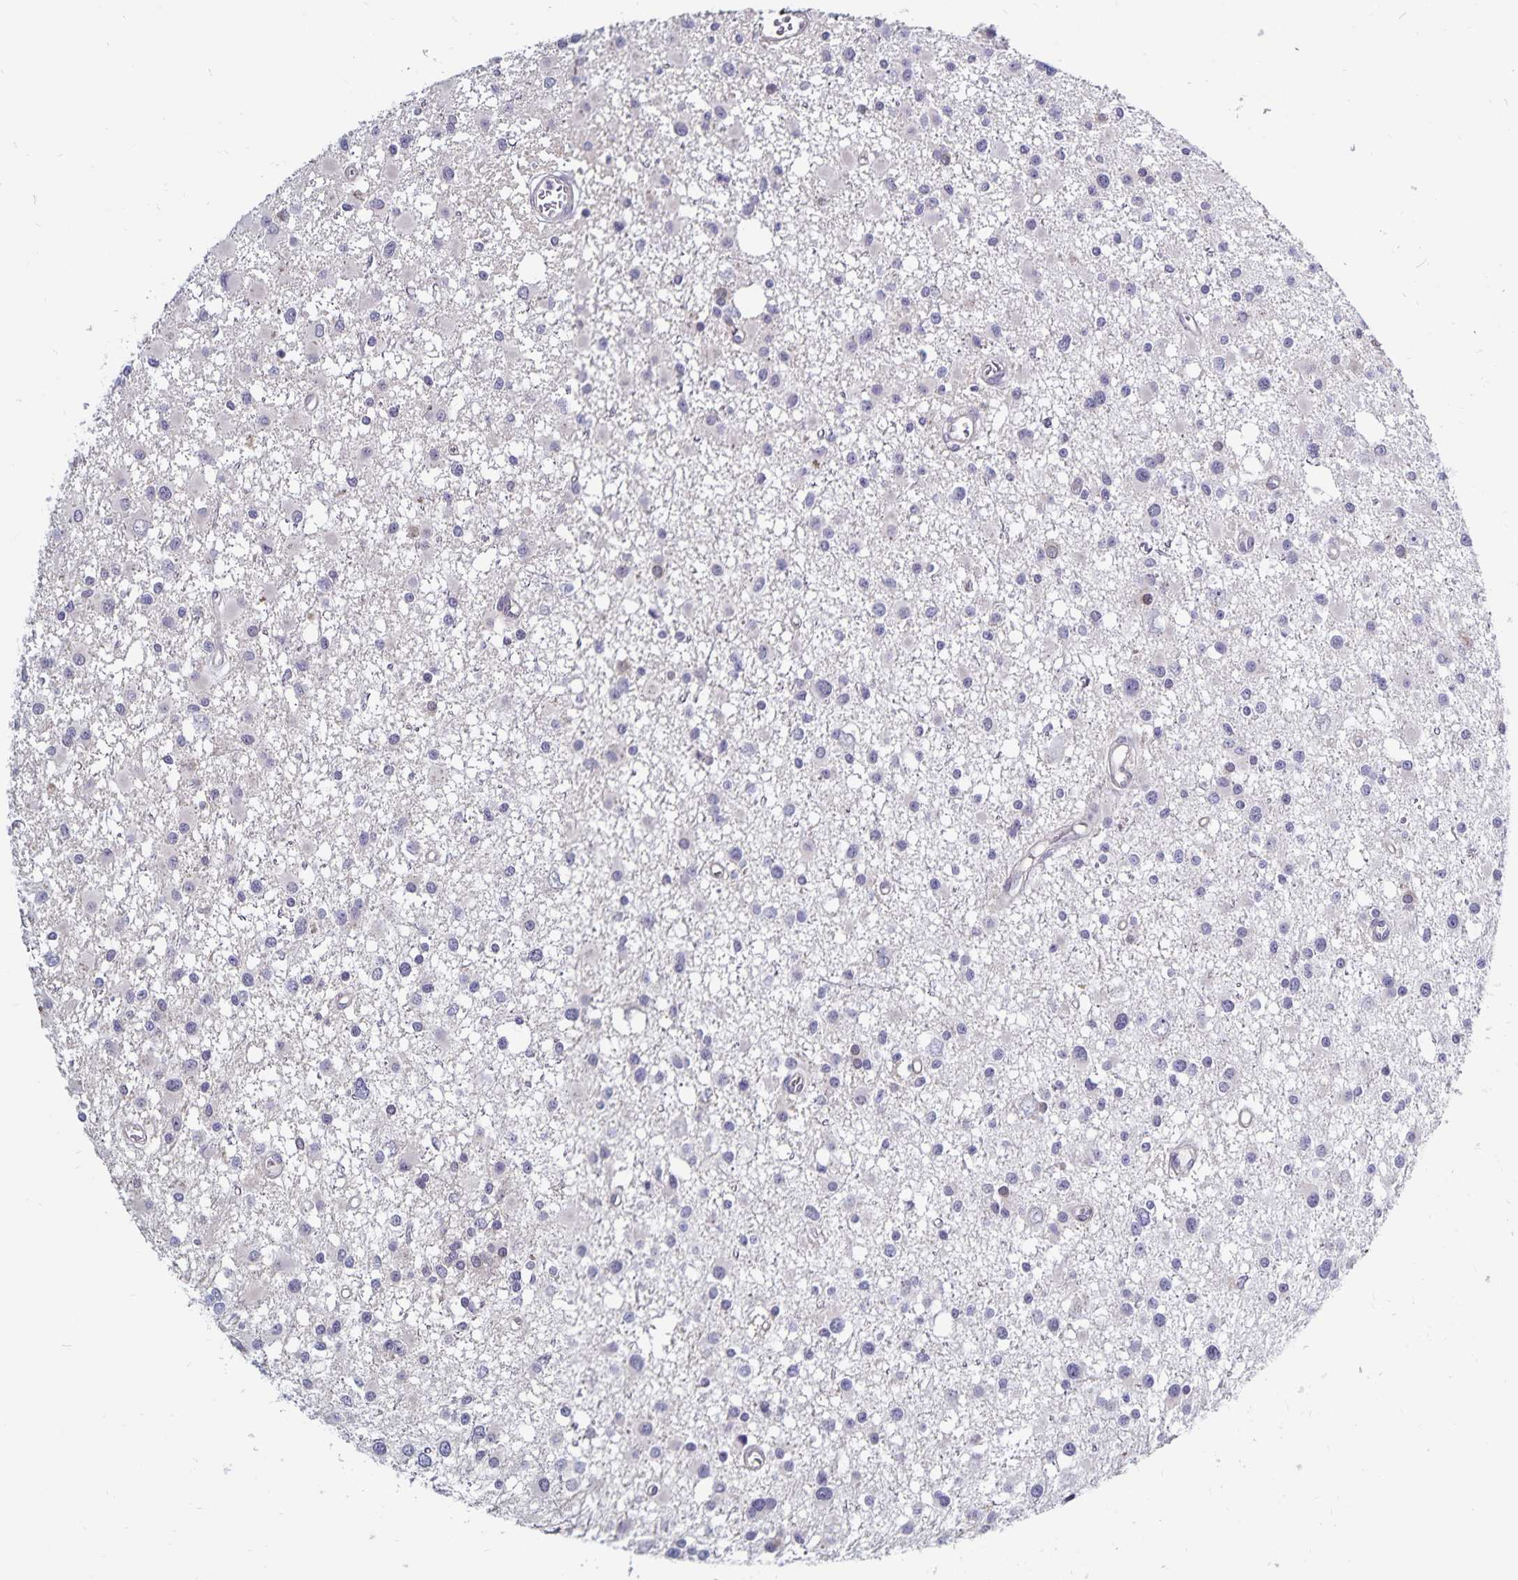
{"staining": {"intensity": "negative", "quantity": "none", "location": "none"}, "tissue": "glioma", "cell_type": "Tumor cells", "image_type": "cancer", "snomed": [{"axis": "morphology", "description": "Glioma, malignant, High grade"}, {"axis": "topography", "description": "Brain"}], "caption": "This is an immunohistochemistry photomicrograph of human glioma. There is no staining in tumor cells.", "gene": "CDKN2B", "patient": {"sex": "male", "age": 54}}